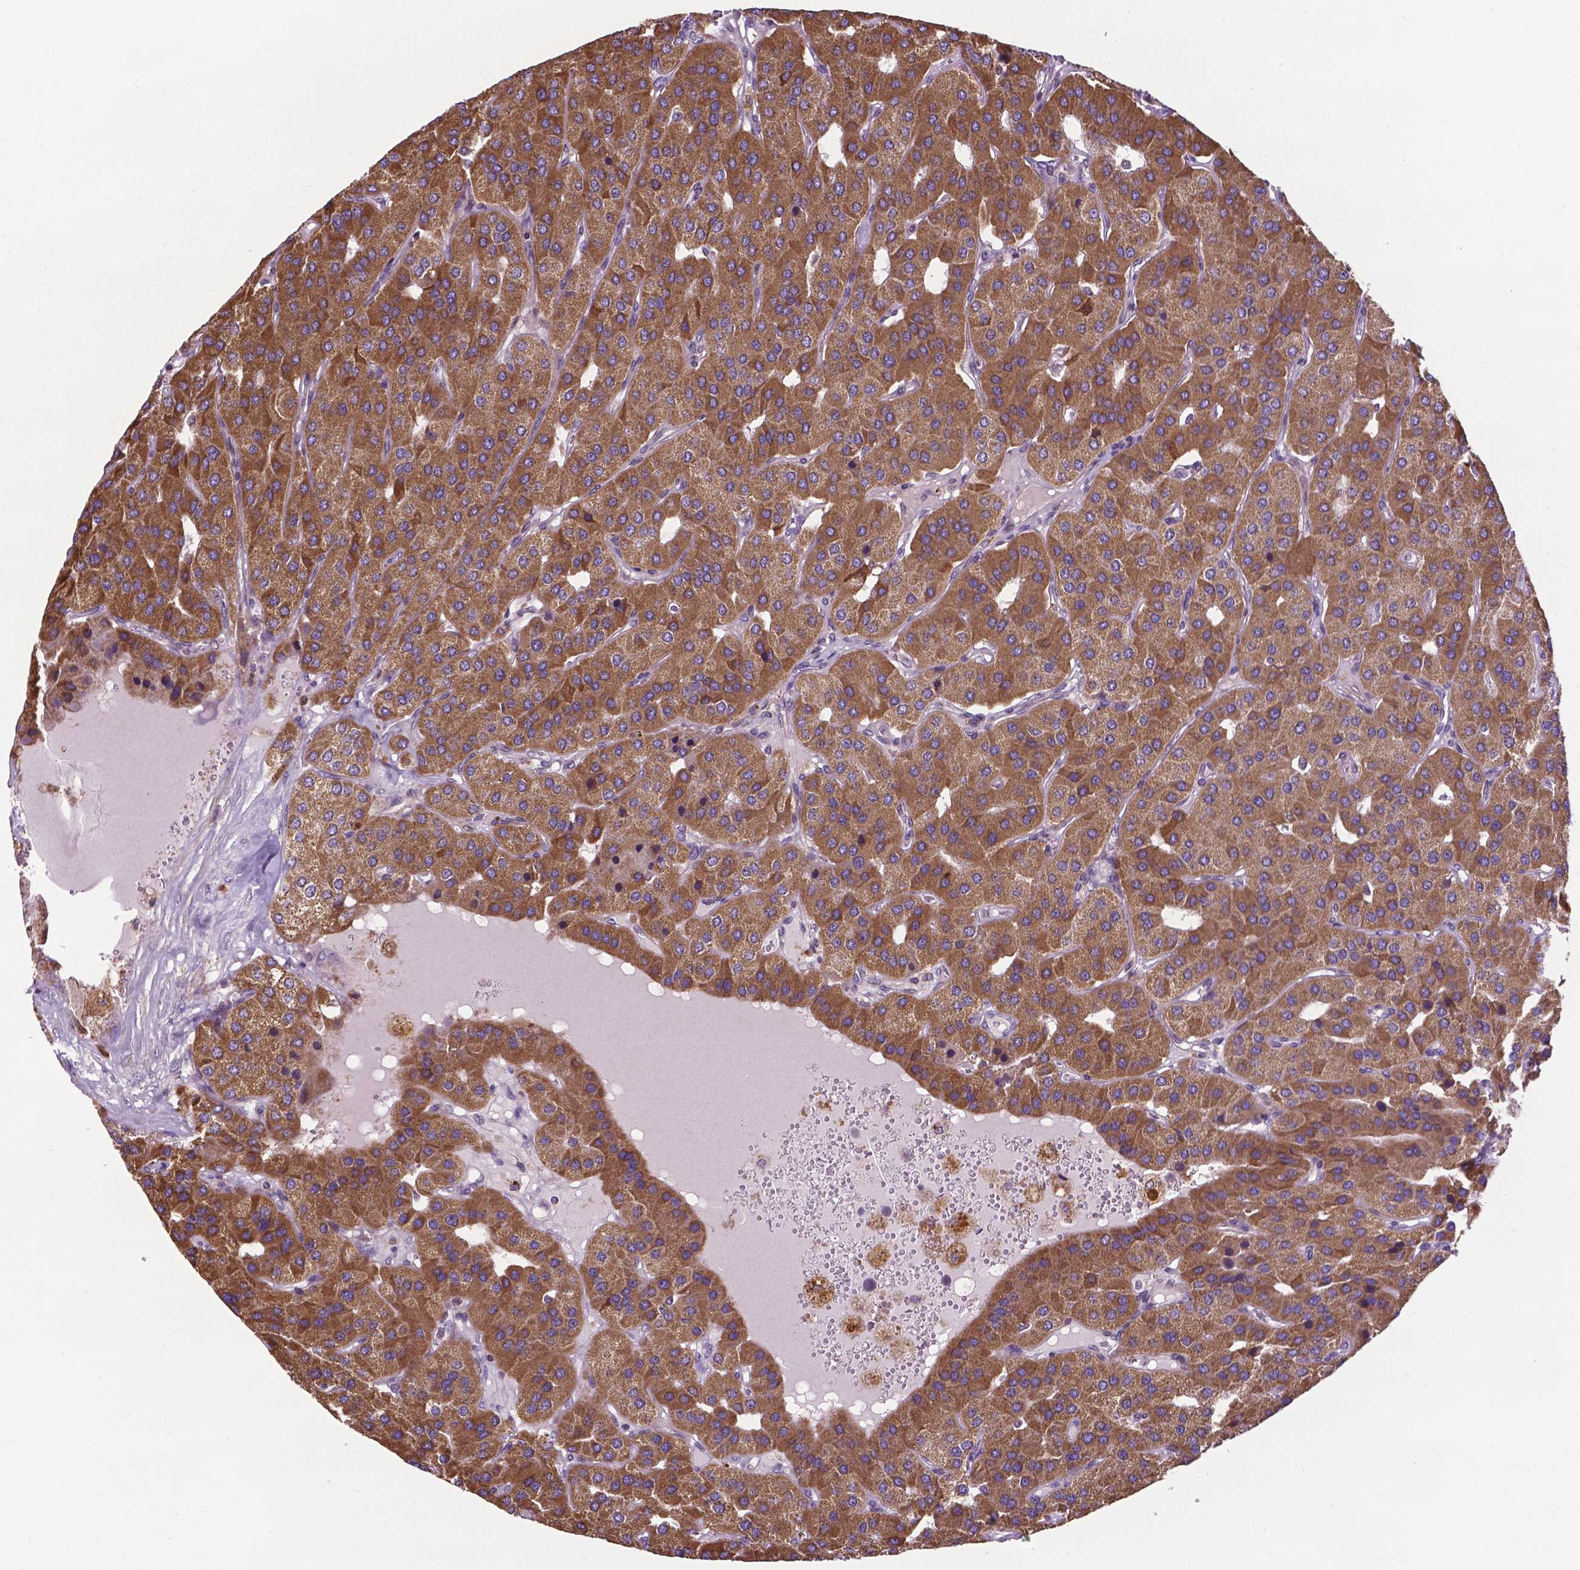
{"staining": {"intensity": "strong", "quantity": ">75%", "location": "cytoplasmic/membranous"}, "tissue": "parathyroid gland", "cell_type": "Glandular cells", "image_type": "normal", "snomed": [{"axis": "morphology", "description": "Normal tissue, NOS"}, {"axis": "morphology", "description": "Adenoma, NOS"}, {"axis": "topography", "description": "Parathyroid gland"}], "caption": "Immunohistochemistry (IHC) histopathology image of unremarkable parathyroid gland: parathyroid gland stained using immunohistochemistry (IHC) exhibits high levels of strong protein expression localized specifically in the cytoplasmic/membranous of glandular cells, appearing as a cytoplasmic/membranous brown color.", "gene": "SPNS2", "patient": {"sex": "female", "age": 86}}